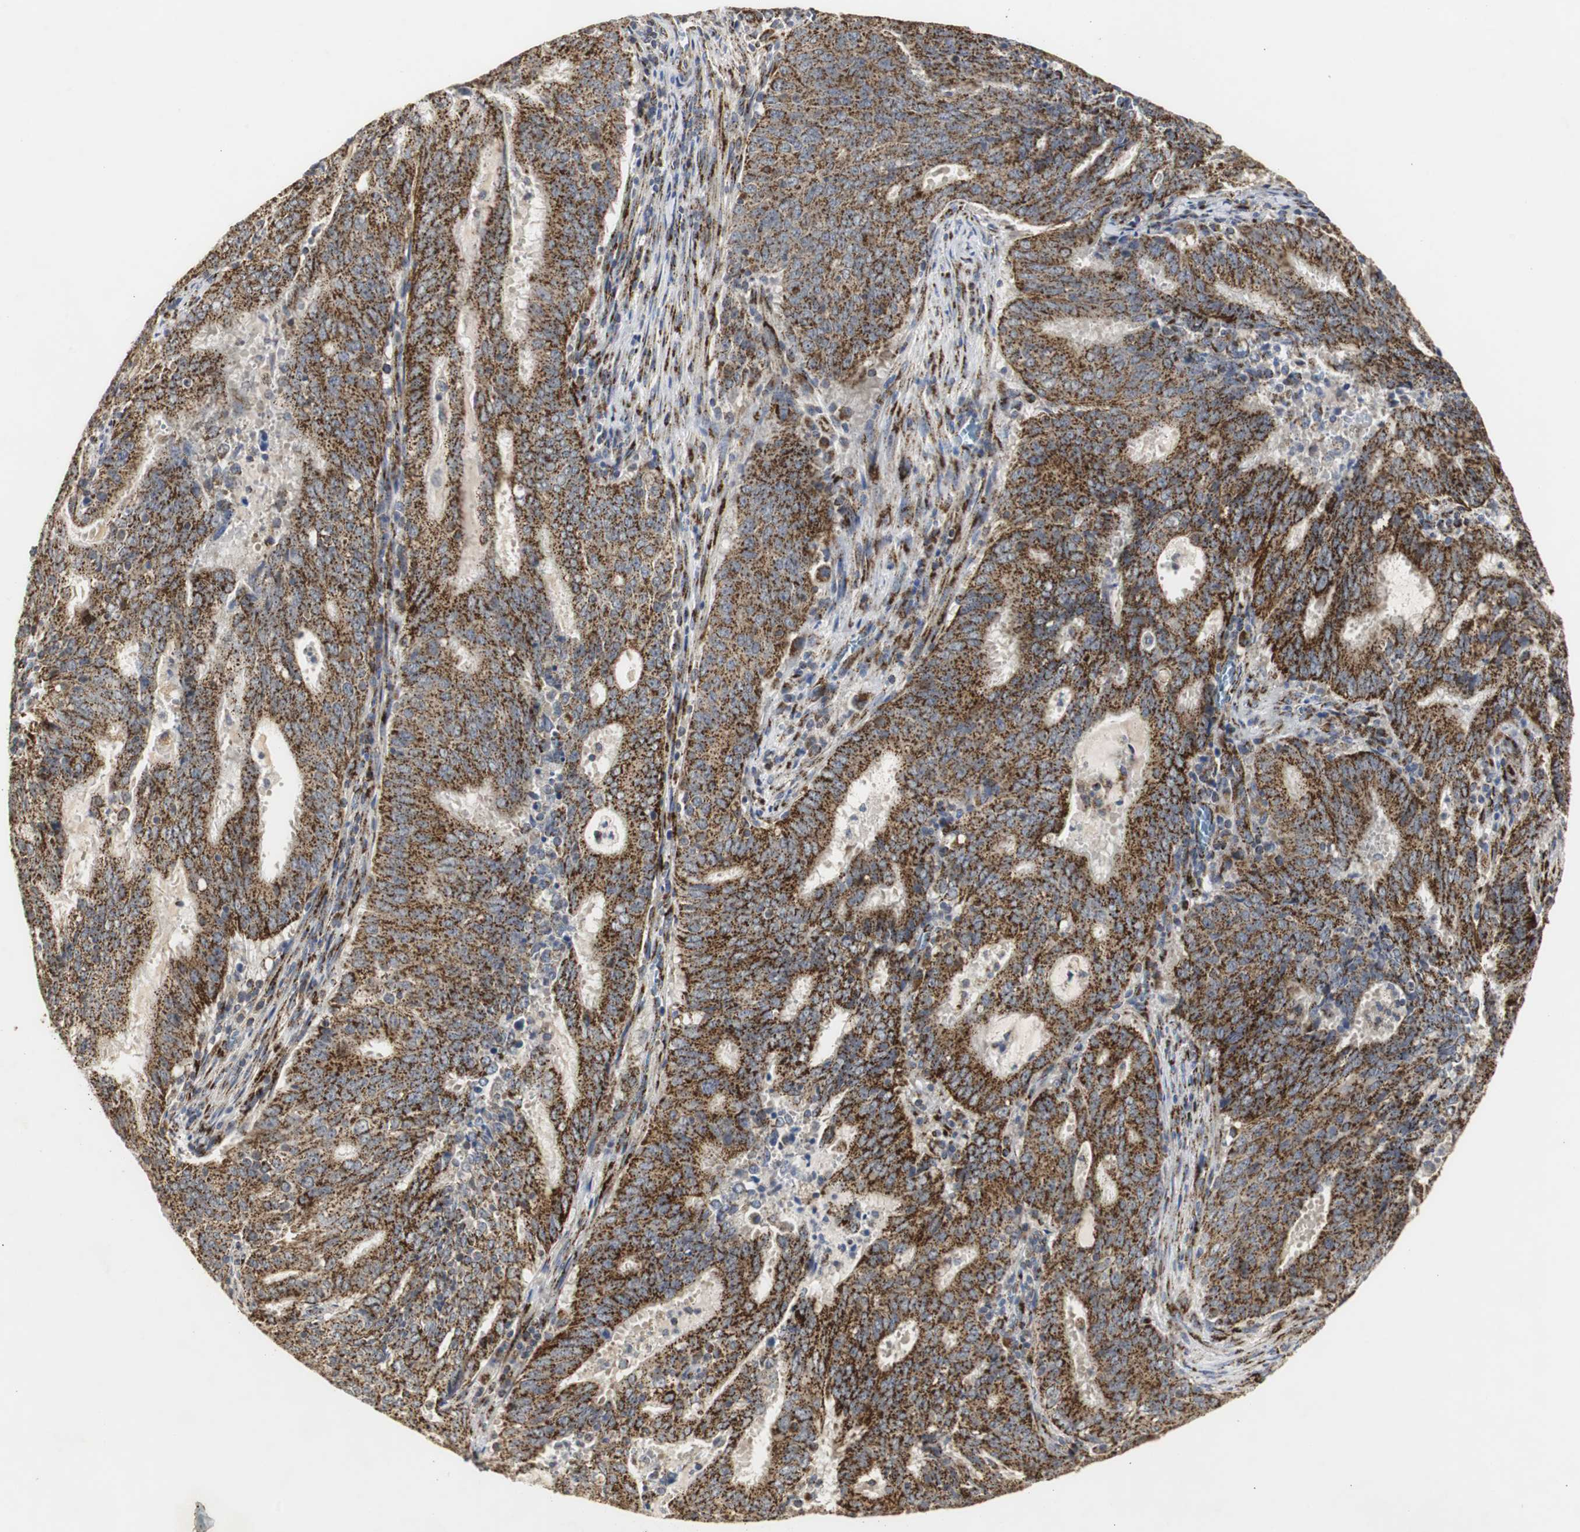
{"staining": {"intensity": "strong", "quantity": ">75%", "location": "cytoplasmic/membranous"}, "tissue": "cervical cancer", "cell_type": "Tumor cells", "image_type": "cancer", "snomed": [{"axis": "morphology", "description": "Adenocarcinoma, NOS"}, {"axis": "topography", "description": "Cervix"}], "caption": "About >75% of tumor cells in human cervical cancer (adenocarcinoma) display strong cytoplasmic/membranous protein positivity as visualized by brown immunohistochemical staining.", "gene": "HSD17B10", "patient": {"sex": "female", "age": 44}}